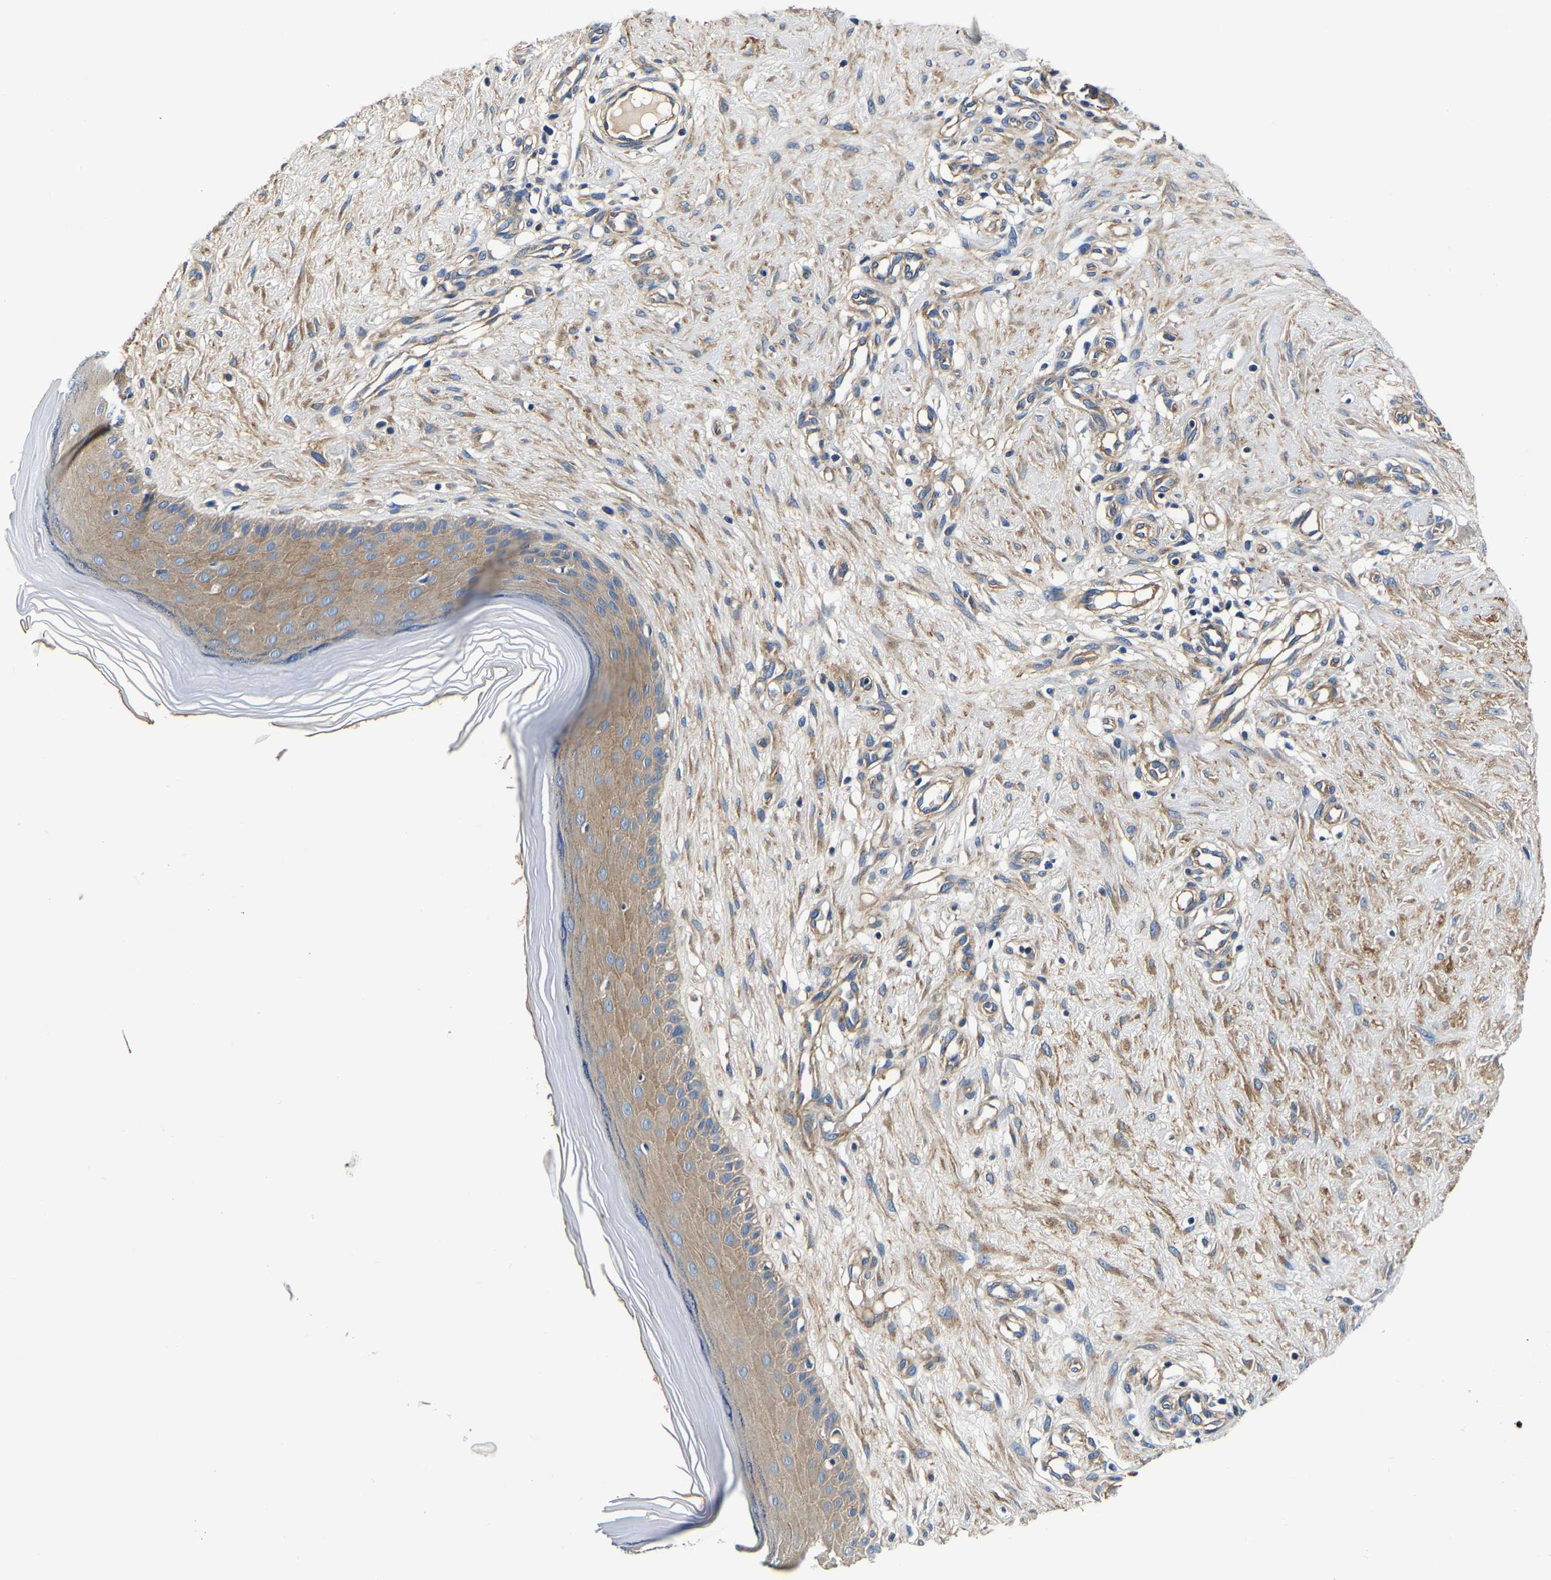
{"staining": {"intensity": "moderate", "quantity": ">75%", "location": "cytoplasmic/membranous"}, "tissue": "skin", "cell_type": "Fibroblasts", "image_type": "normal", "snomed": [{"axis": "morphology", "description": "Normal tissue, NOS"}, {"axis": "topography", "description": "Skin"}], "caption": "Skin stained for a protein (brown) displays moderate cytoplasmic/membranous positive positivity in approximately >75% of fibroblasts.", "gene": "SH3GLB1", "patient": {"sex": "male", "age": 41}}